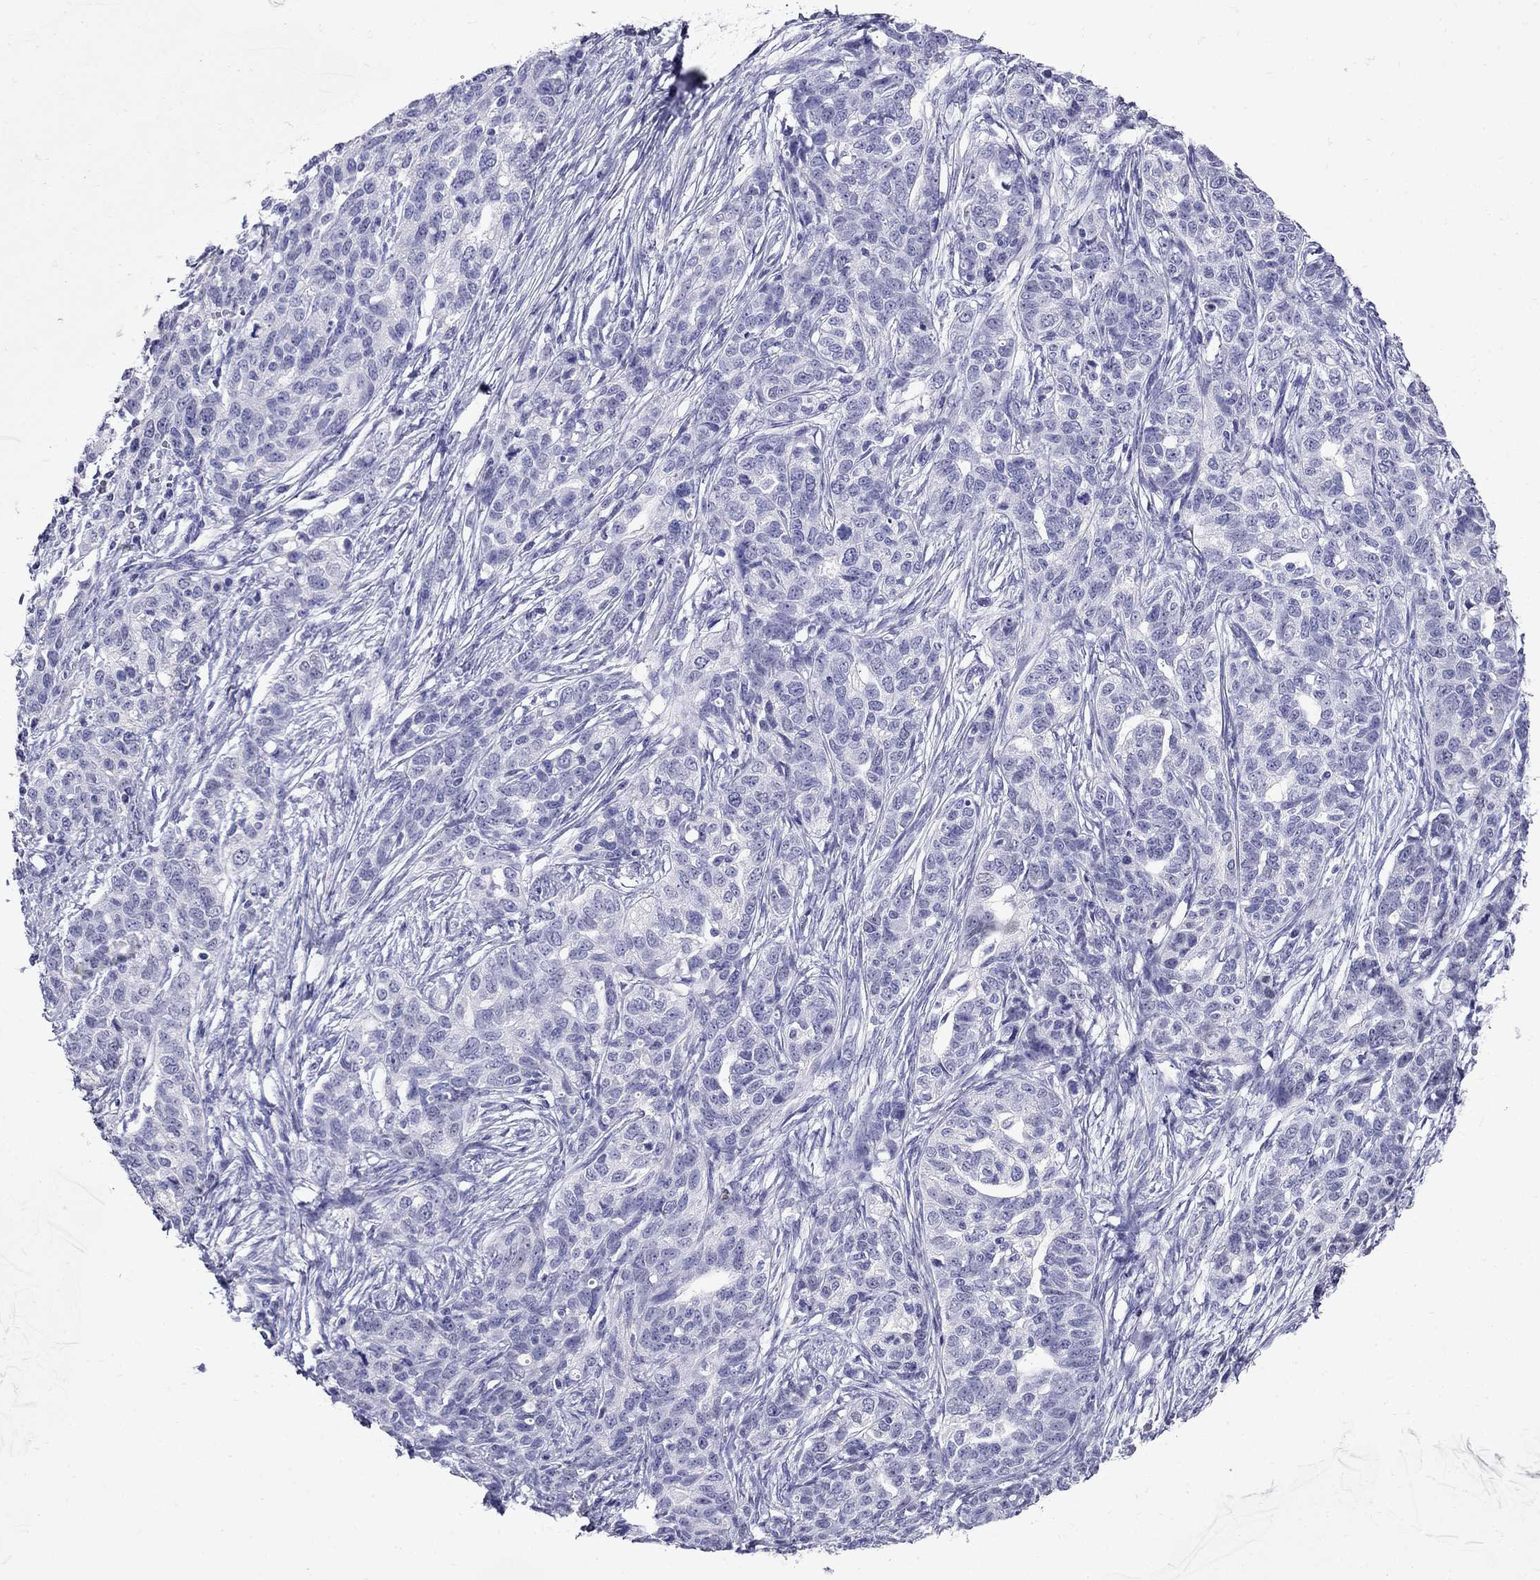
{"staining": {"intensity": "negative", "quantity": "none", "location": "none"}, "tissue": "ovarian cancer", "cell_type": "Tumor cells", "image_type": "cancer", "snomed": [{"axis": "morphology", "description": "Cystadenocarcinoma, serous, NOS"}, {"axis": "topography", "description": "Ovary"}], "caption": "The immunohistochemistry (IHC) histopathology image has no significant positivity in tumor cells of ovarian cancer tissue.", "gene": "PPP1R36", "patient": {"sex": "female", "age": 71}}